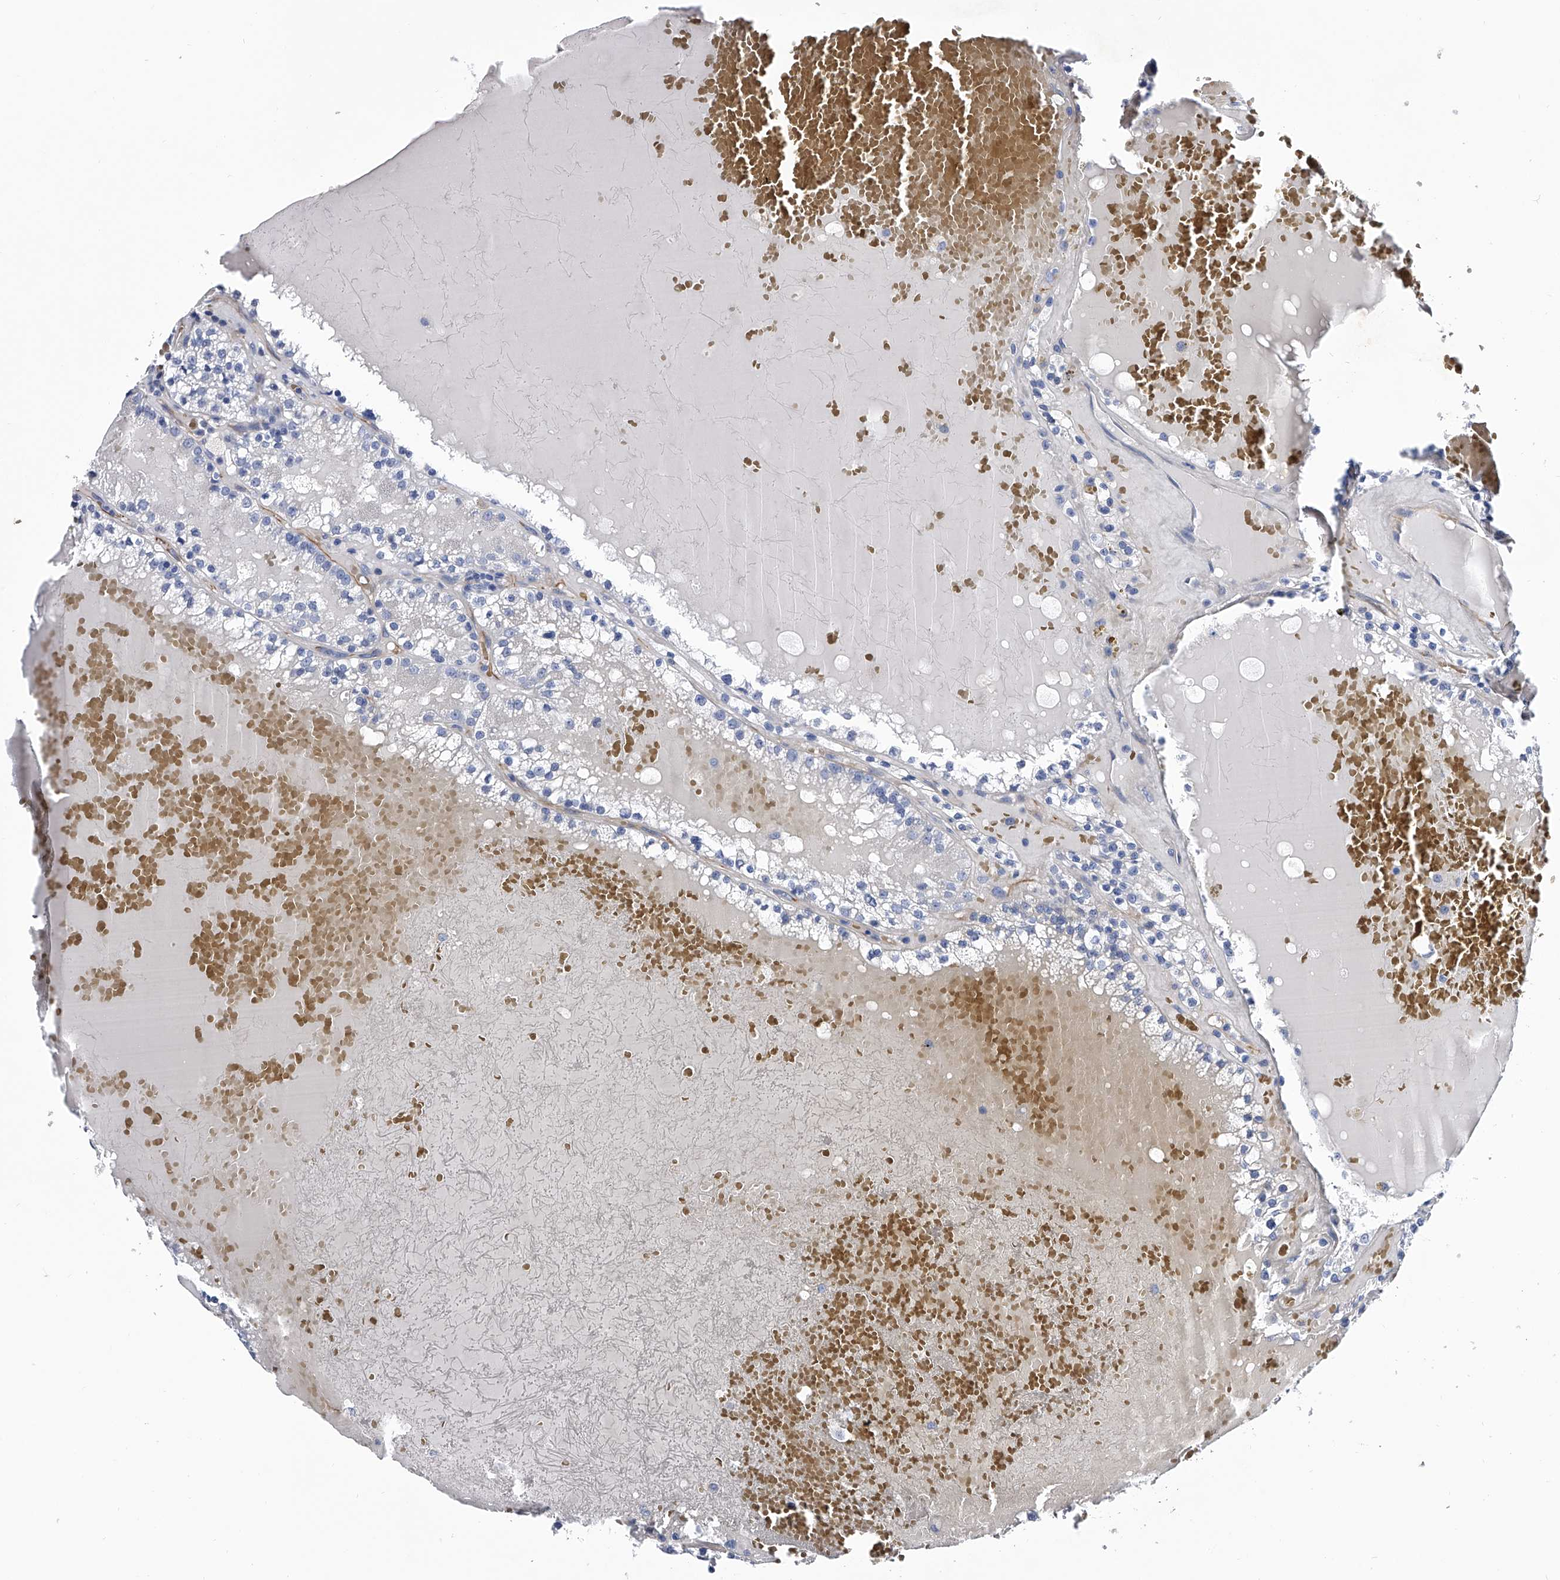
{"staining": {"intensity": "negative", "quantity": "none", "location": "none"}, "tissue": "renal cancer", "cell_type": "Tumor cells", "image_type": "cancer", "snomed": [{"axis": "morphology", "description": "Adenocarcinoma, NOS"}, {"axis": "topography", "description": "Kidney"}], "caption": "Tumor cells show no significant positivity in renal cancer (adenocarcinoma).", "gene": "EFCAB7", "patient": {"sex": "female", "age": 56}}